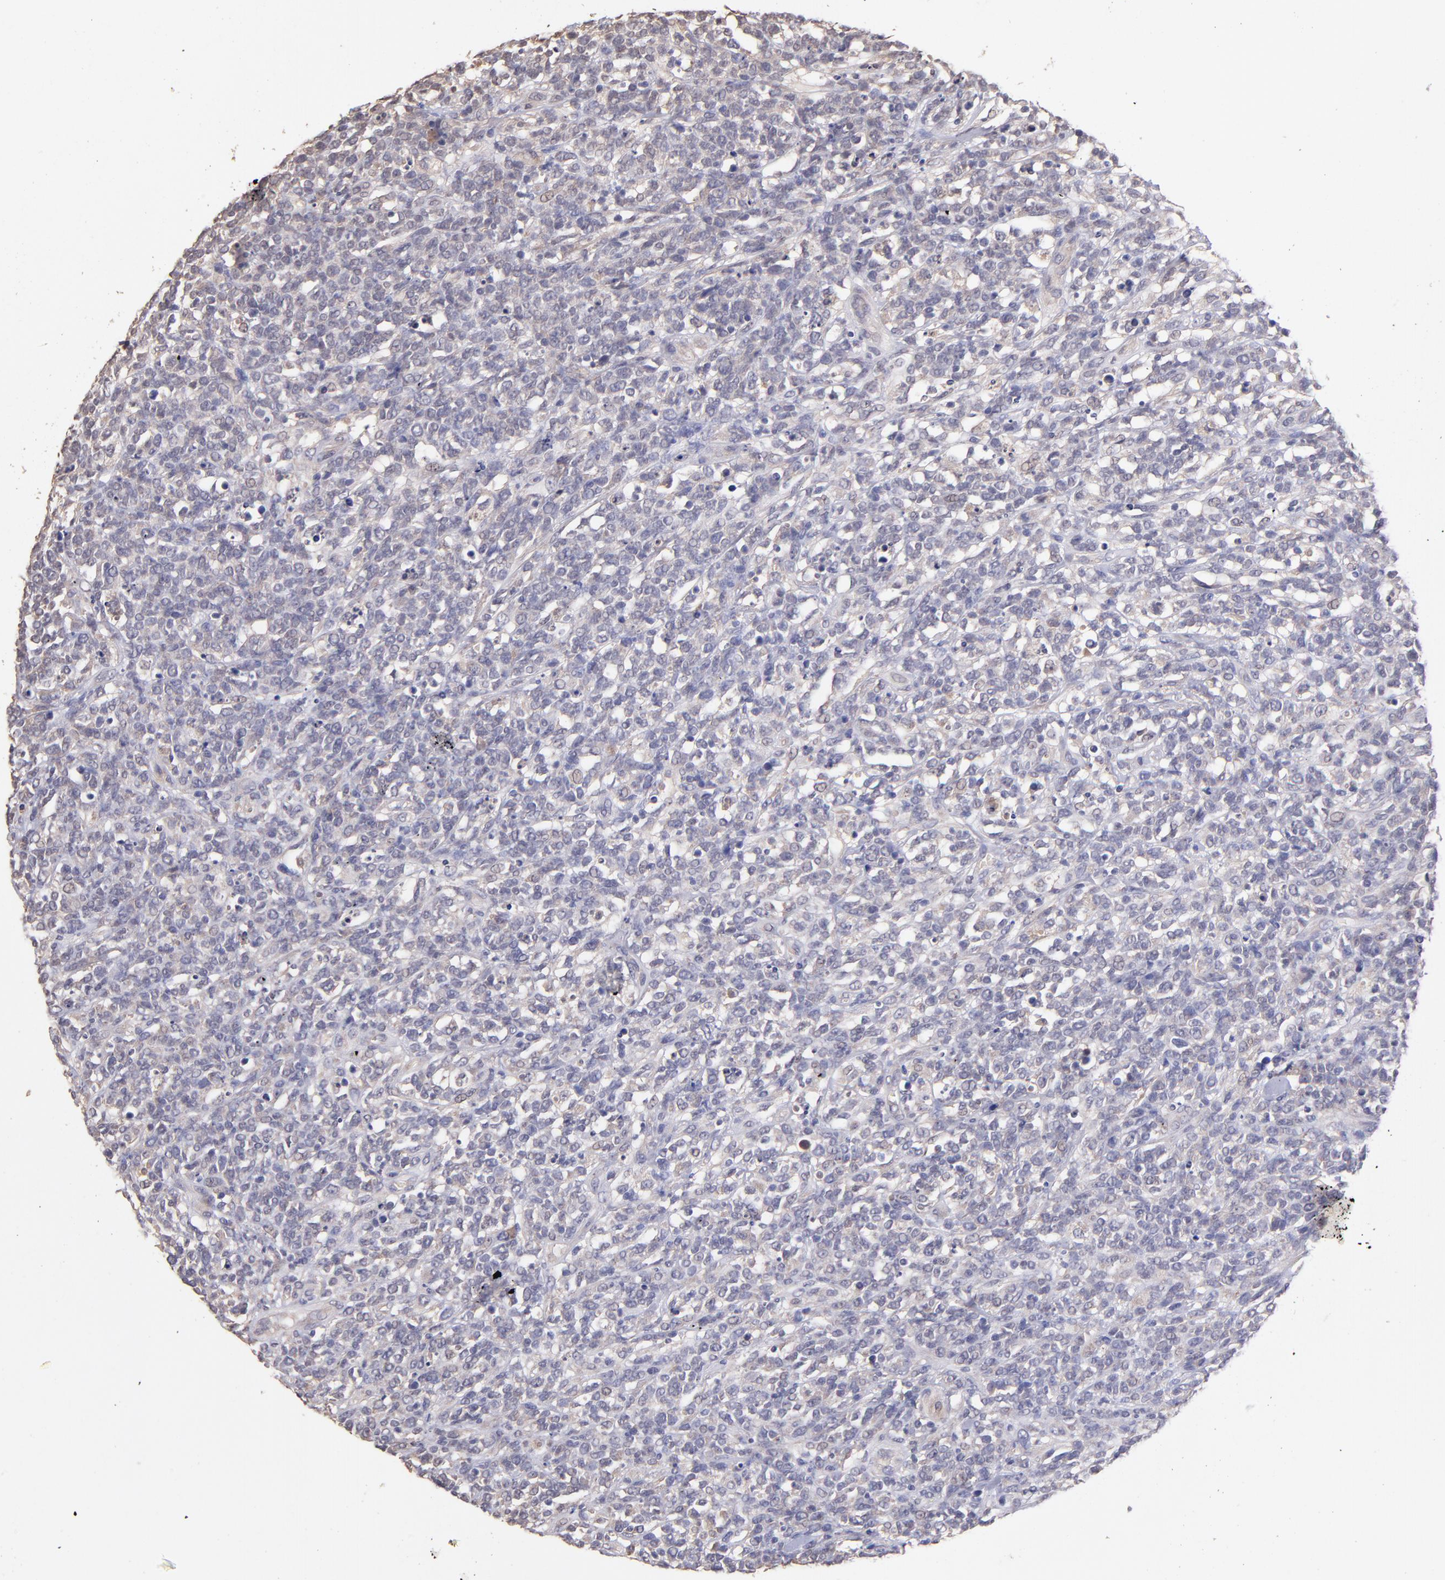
{"staining": {"intensity": "negative", "quantity": "none", "location": "none"}, "tissue": "lymphoma", "cell_type": "Tumor cells", "image_type": "cancer", "snomed": [{"axis": "morphology", "description": "Malignant lymphoma, non-Hodgkin's type, High grade"}, {"axis": "topography", "description": "Lymph node"}], "caption": "DAB (3,3'-diaminobenzidine) immunohistochemical staining of human lymphoma exhibits no significant staining in tumor cells. (Brightfield microscopy of DAB immunohistochemistry at high magnification).", "gene": "RNASEL", "patient": {"sex": "female", "age": 73}}